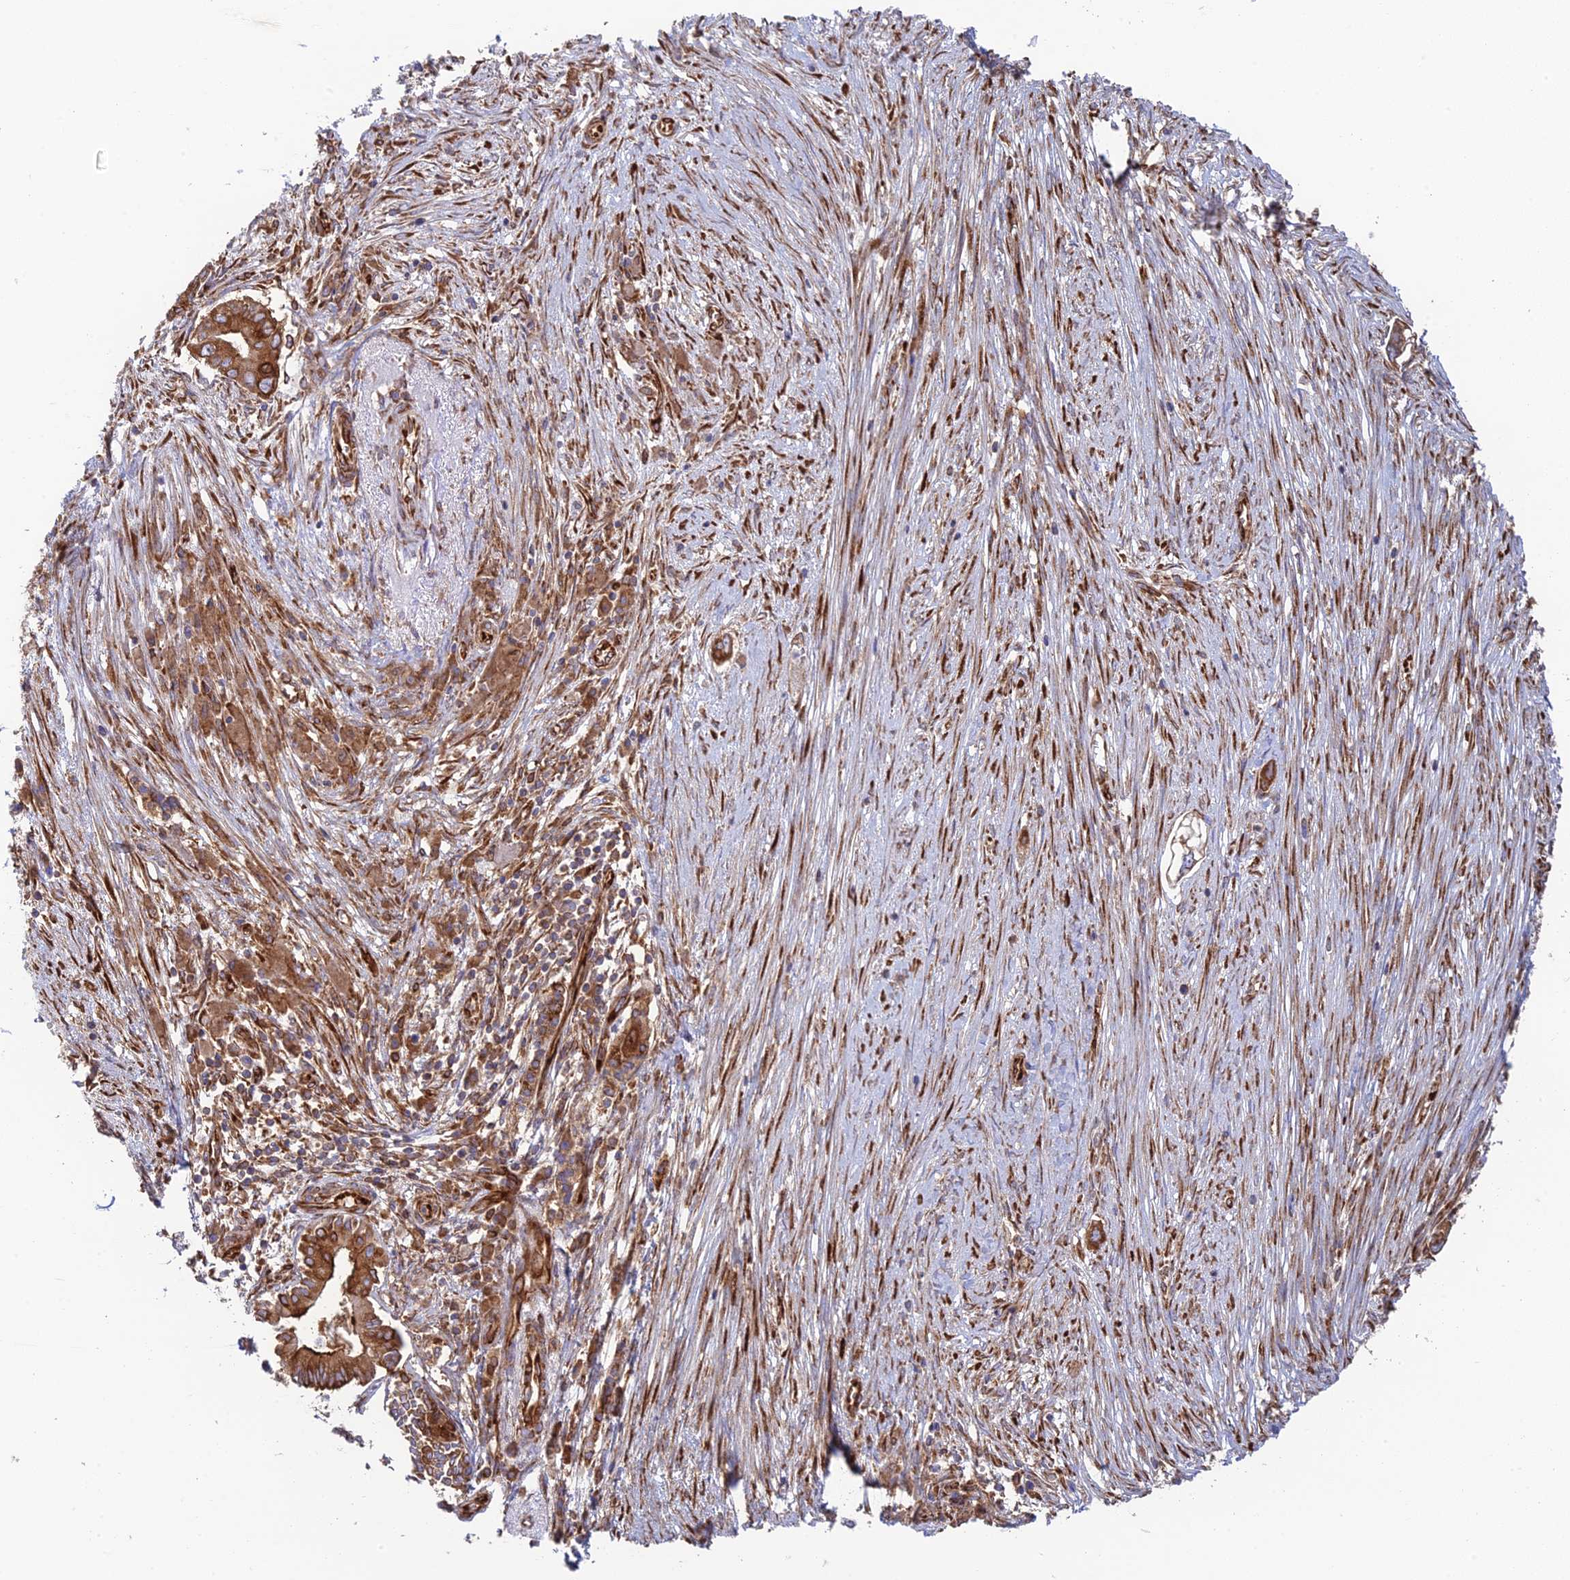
{"staining": {"intensity": "moderate", "quantity": ">75%", "location": "cytoplasmic/membranous"}, "tissue": "pancreatic cancer", "cell_type": "Tumor cells", "image_type": "cancer", "snomed": [{"axis": "morphology", "description": "Adenocarcinoma, NOS"}, {"axis": "topography", "description": "Pancreas"}], "caption": "Immunohistochemistry (IHC) of human adenocarcinoma (pancreatic) demonstrates medium levels of moderate cytoplasmic/membranous positivity in about >75% of tumor cells. (DAB IHC, brown staining for protein, blue staining for nuclei).", "gene": "CCDC69", "patient": {"sex": "male", "age": 68}}